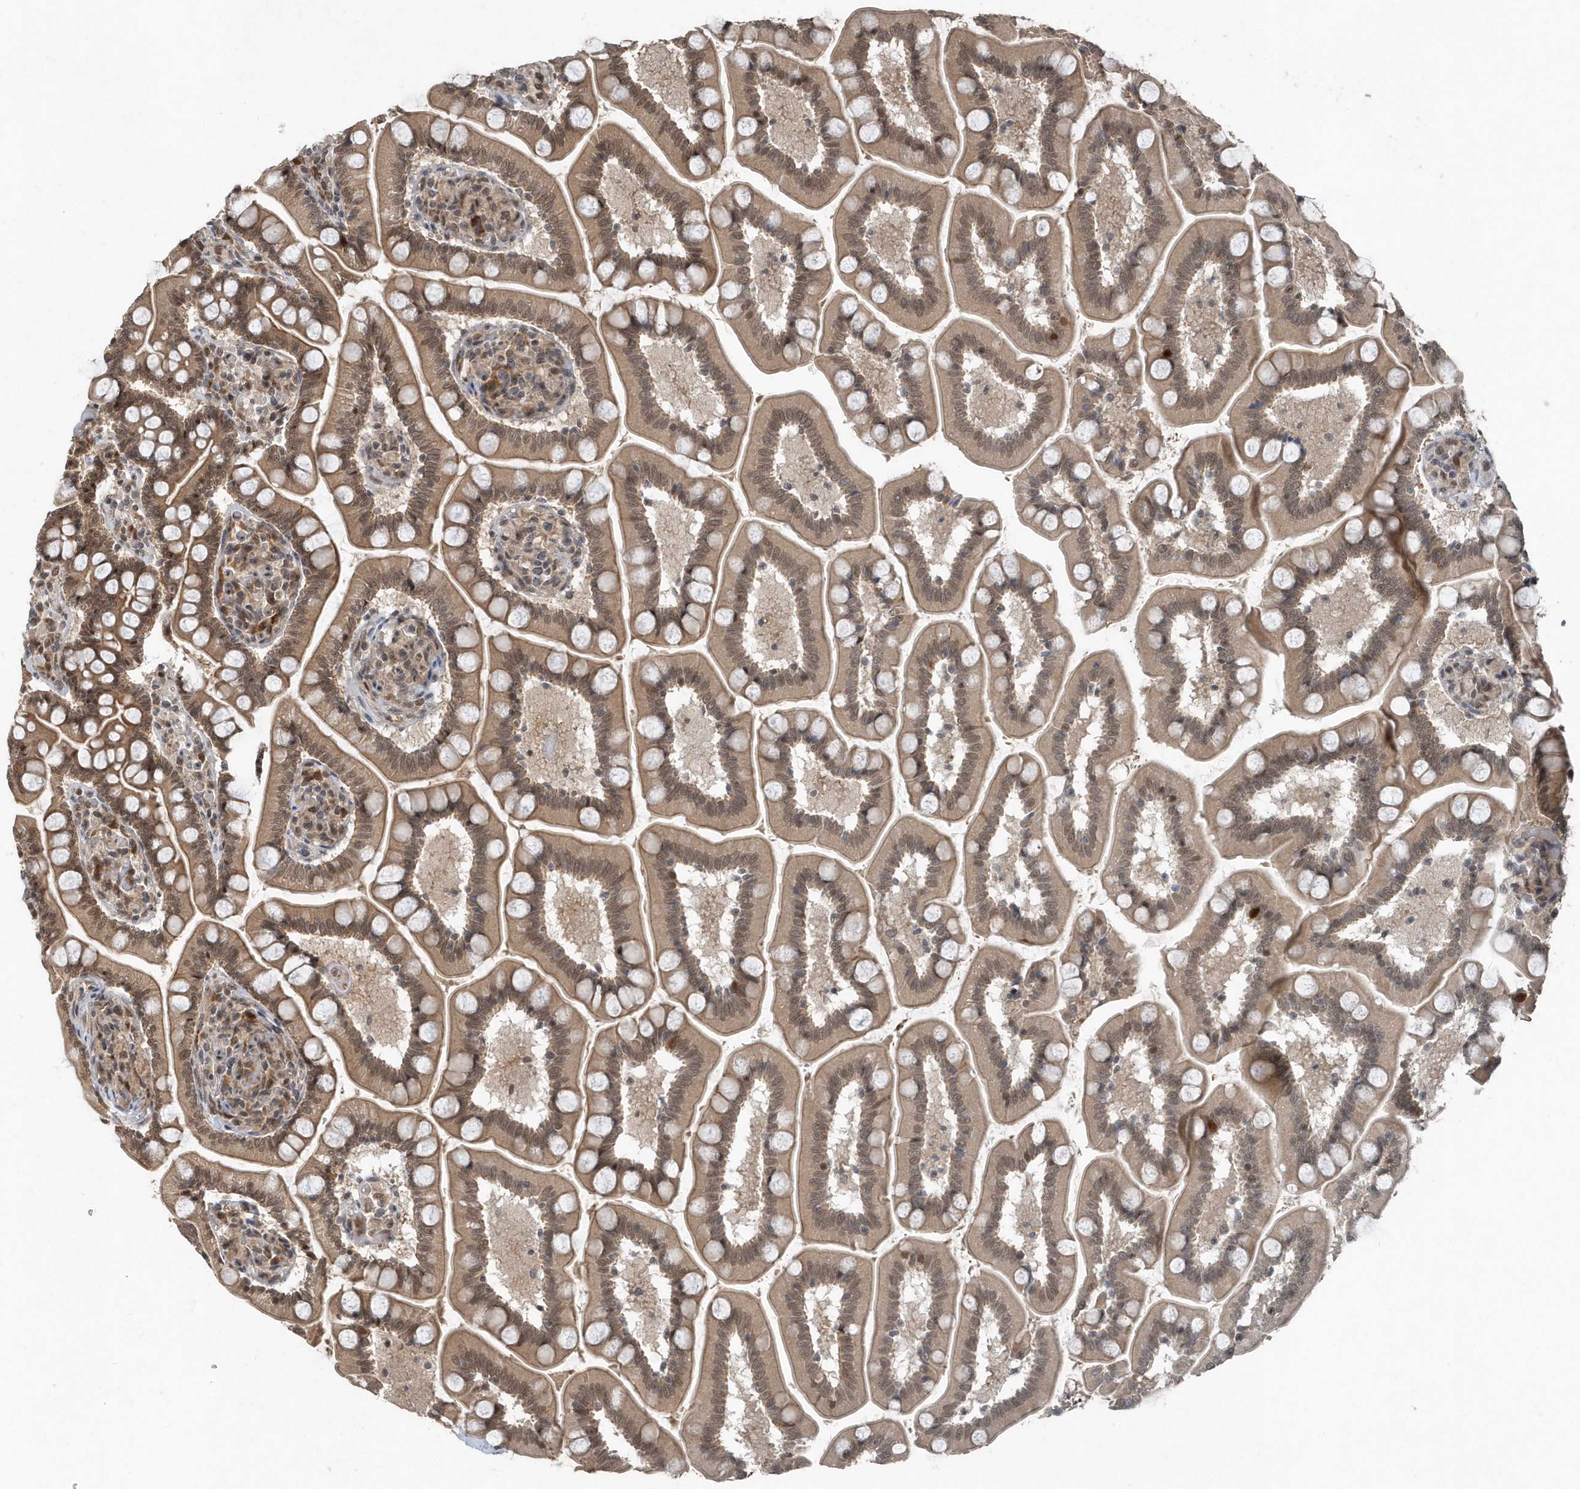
{"staining": {"intensity": "moderate", "quantity": ">75%", "location": "cytoplasmic/membranous,nuclear"}, "tissue": "small intestine", "cell_type": "Glandular cells", "image_type": "normal", "snomed": [{"axis": "morphology", "description": "Normal tissue, NOS"}, {"axis": "topography", "description": "Small intestine"}], "caption": "Immunohistochemistry (IHC) micrograph of normal small intestine: human small intestine stained using immunohistochemistry reveals medium levels of moderate protein expression localized specifically in the cytoplasmic/membranous,nuclear of glandular cells, appearing as a cytoplasmic/membranous,nuclear brown color.", "gene": "QTRT2", "patient": {"sex": "female", "age": 64}}